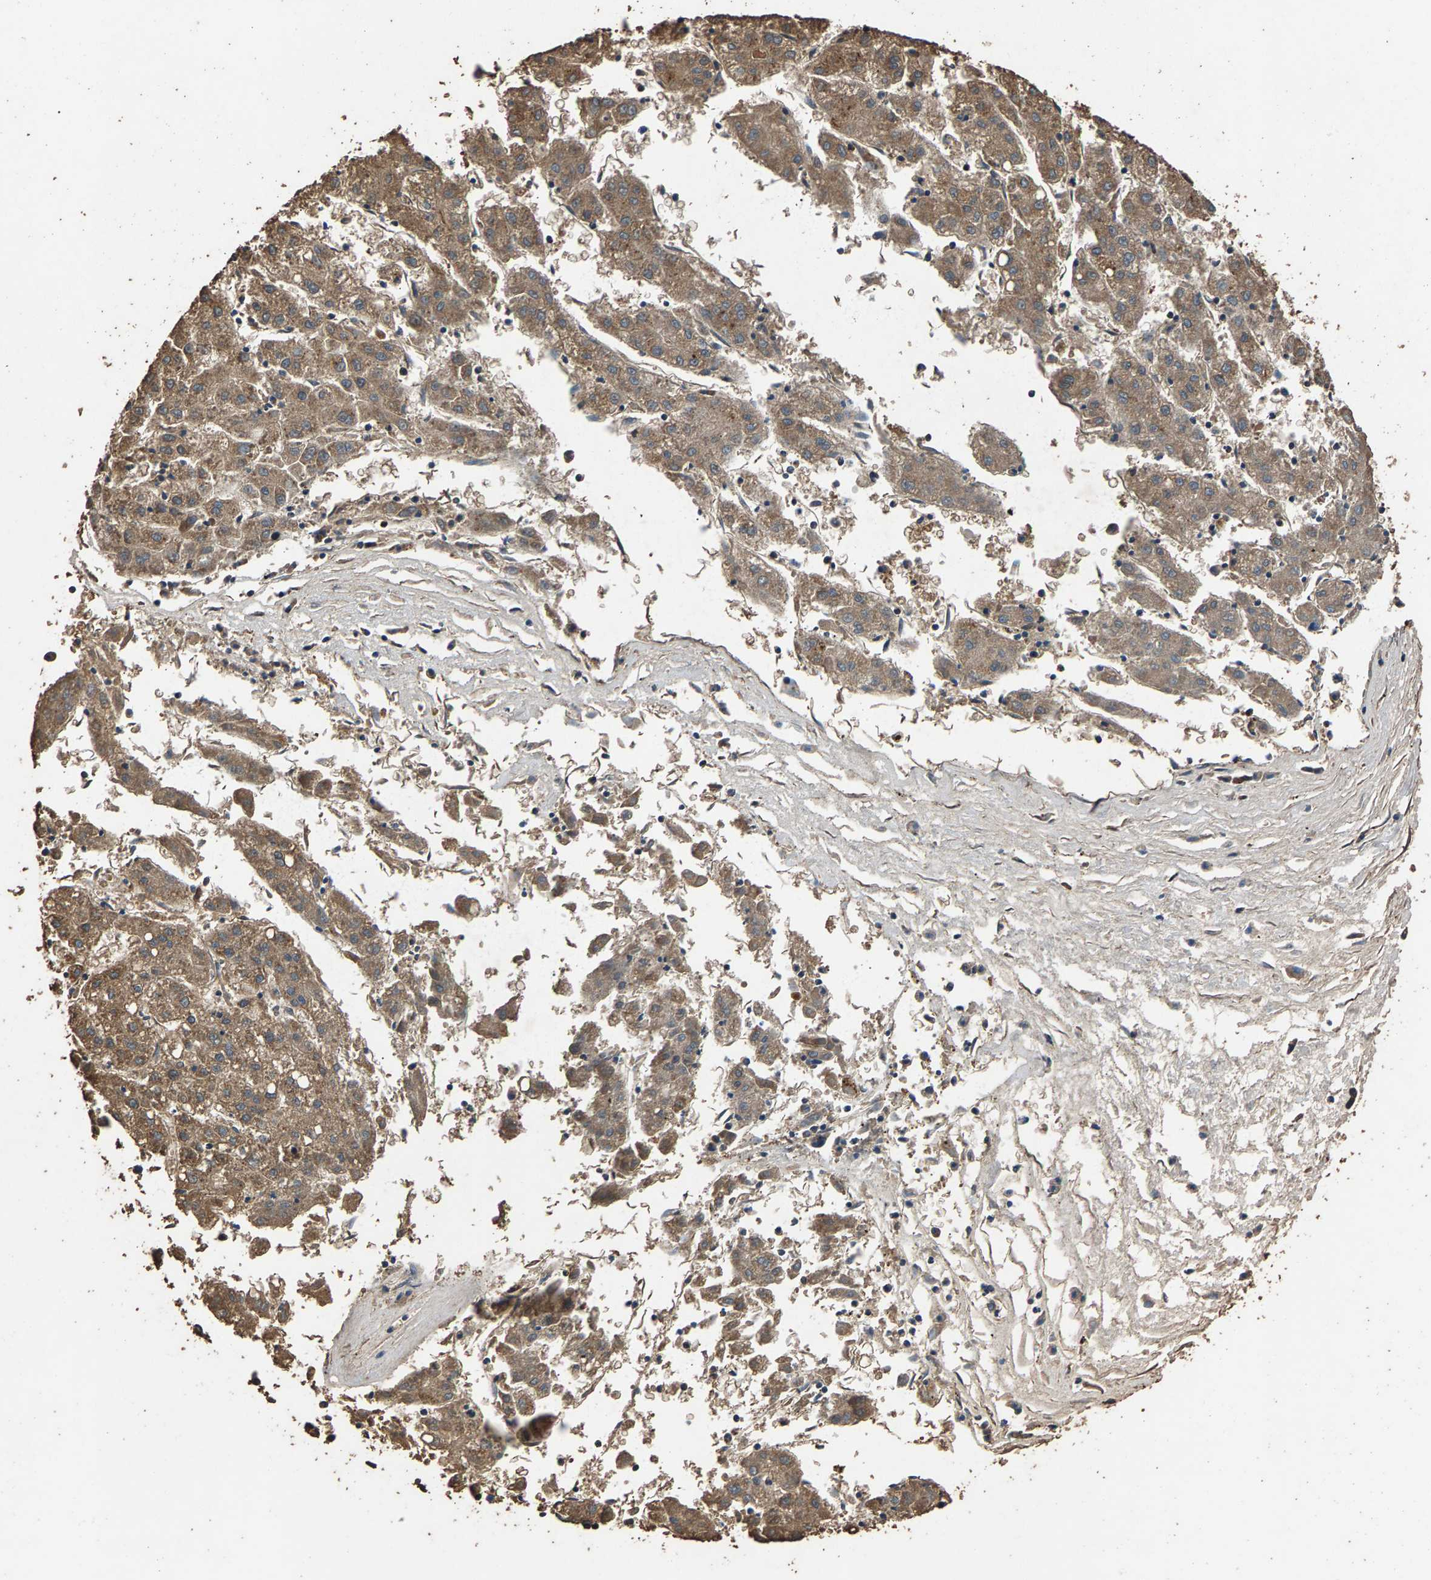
{"staining": {"intensity": "moderate", "quantity": ">75%", "location": "cytoplasmic/membranous"}, "tissue": "liver cancer", "cell_type": "Tumor cells", "image_type": "cancer", "snomed": [{"axis": "morphology", "description": "Carcinoma, Hepatocellular, NOS"}, {"axis": "topography", "description": "Liver"}], "caption": "Protein expression analysis of hepatocellular carcinoma (liver) shows moderate cytoplasmic/membranous staining in approximately >75% of tumor cells. The staining was performed using DAB (3,3'-diaminobenzidine) to visualize the protein expression in brown, while the nuclei were stained in blue with hematoxylin (Magnification: 20x).", "gene": "MRPL27", "patient": {"sex": "male", "age": 72}}